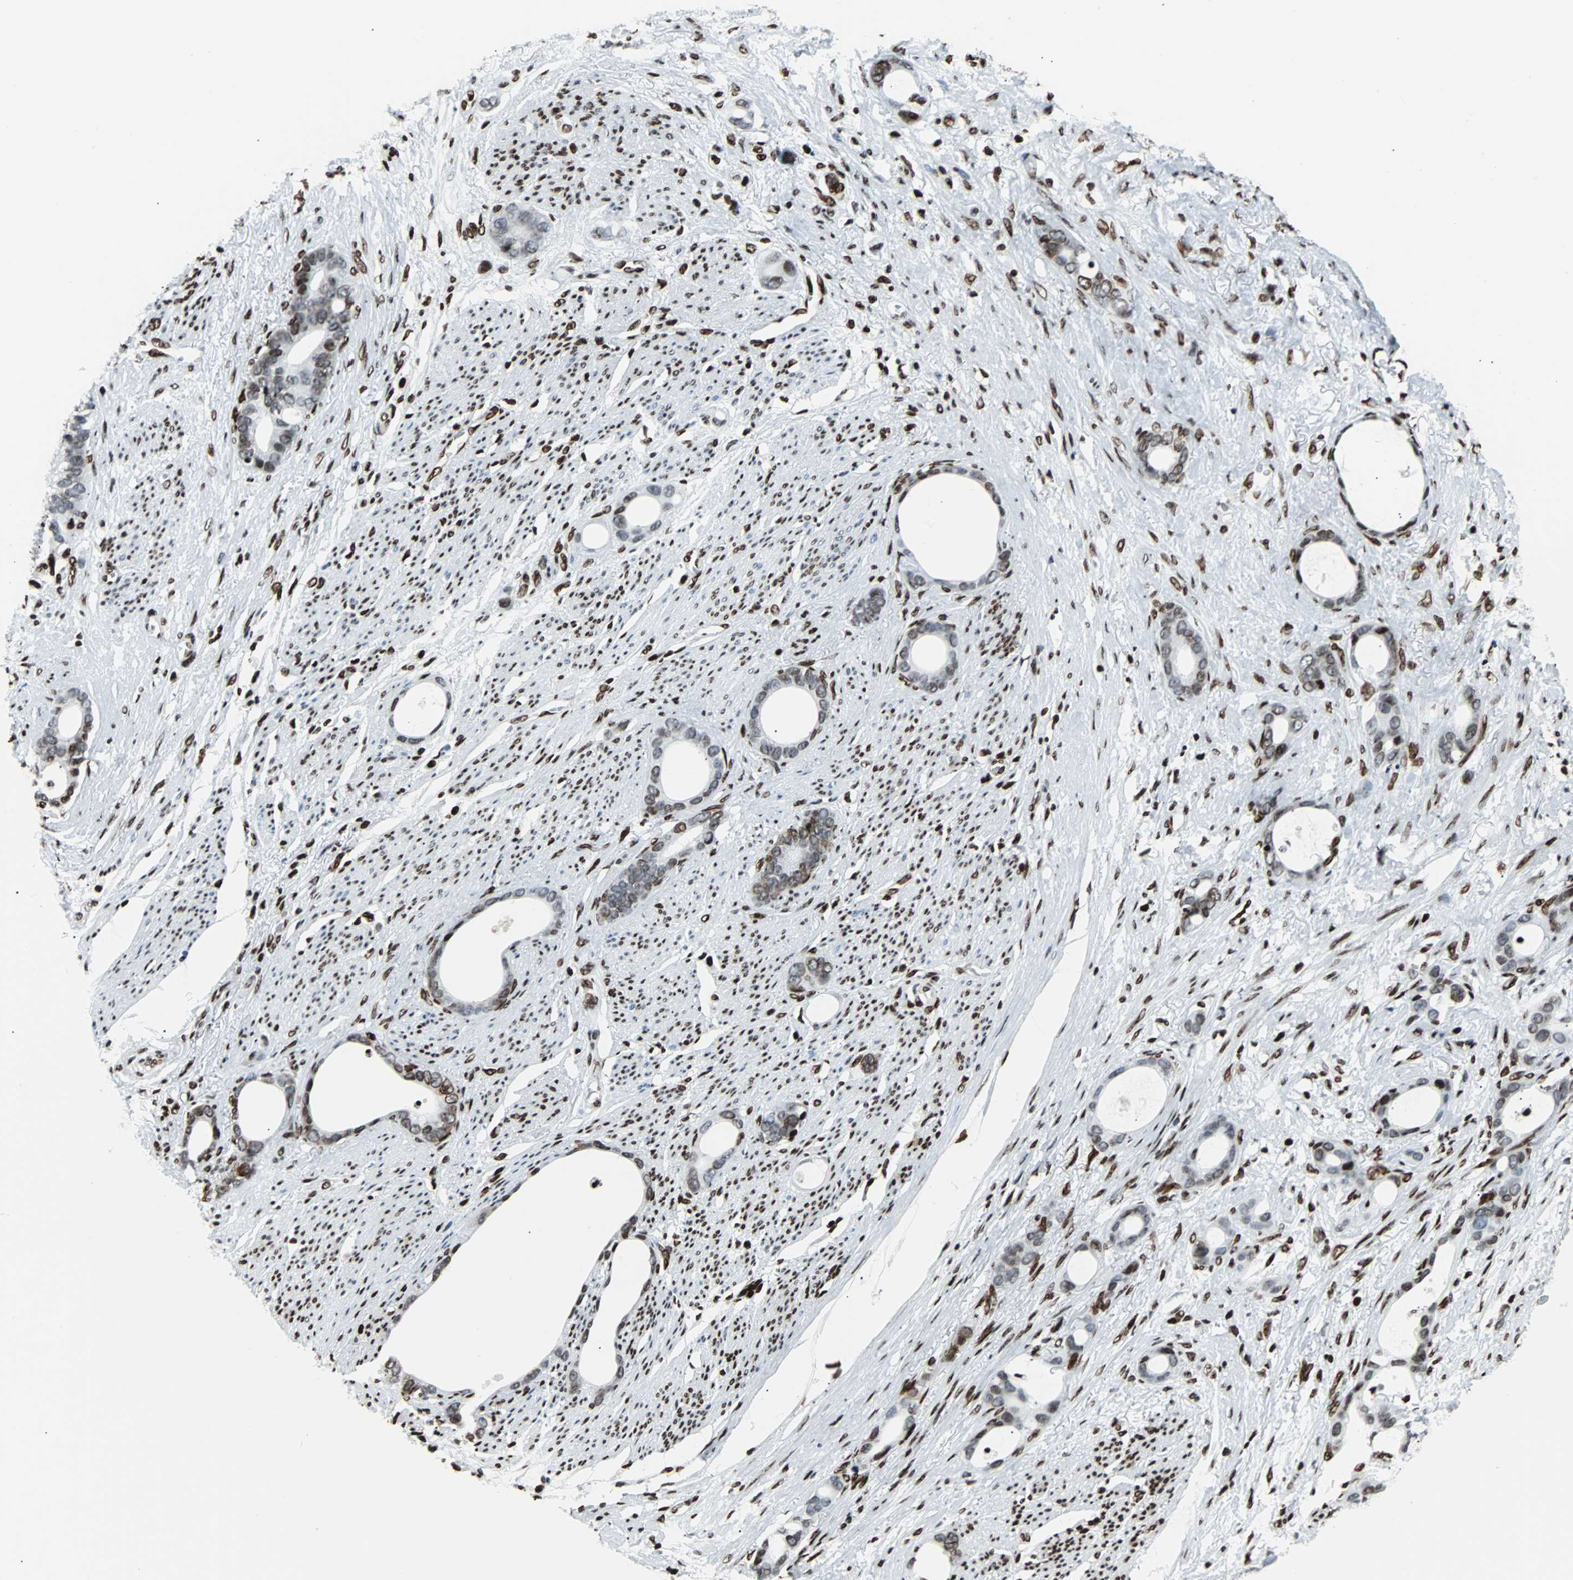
{"staining": {"intensity": "moderate", "quantity": ">75%", "location": "nuclear"}, "tissue": "stomach cancer", "cell_type": "Tumor cells", "image_type": "cancer", "snomed": [{"axis": "morphology", "description": "Adenocarcinoma, NOS"}, {"axis": "topography", "description": "Stomach"}], "caption": "Adenocarcinoma (stomach) stained for a protein (brown) exhibits moderate nuclear positive positivity in about >75% of tumor cells.", "gene": "ZNF131", "patient": {"sex": "female", "age": 75}}